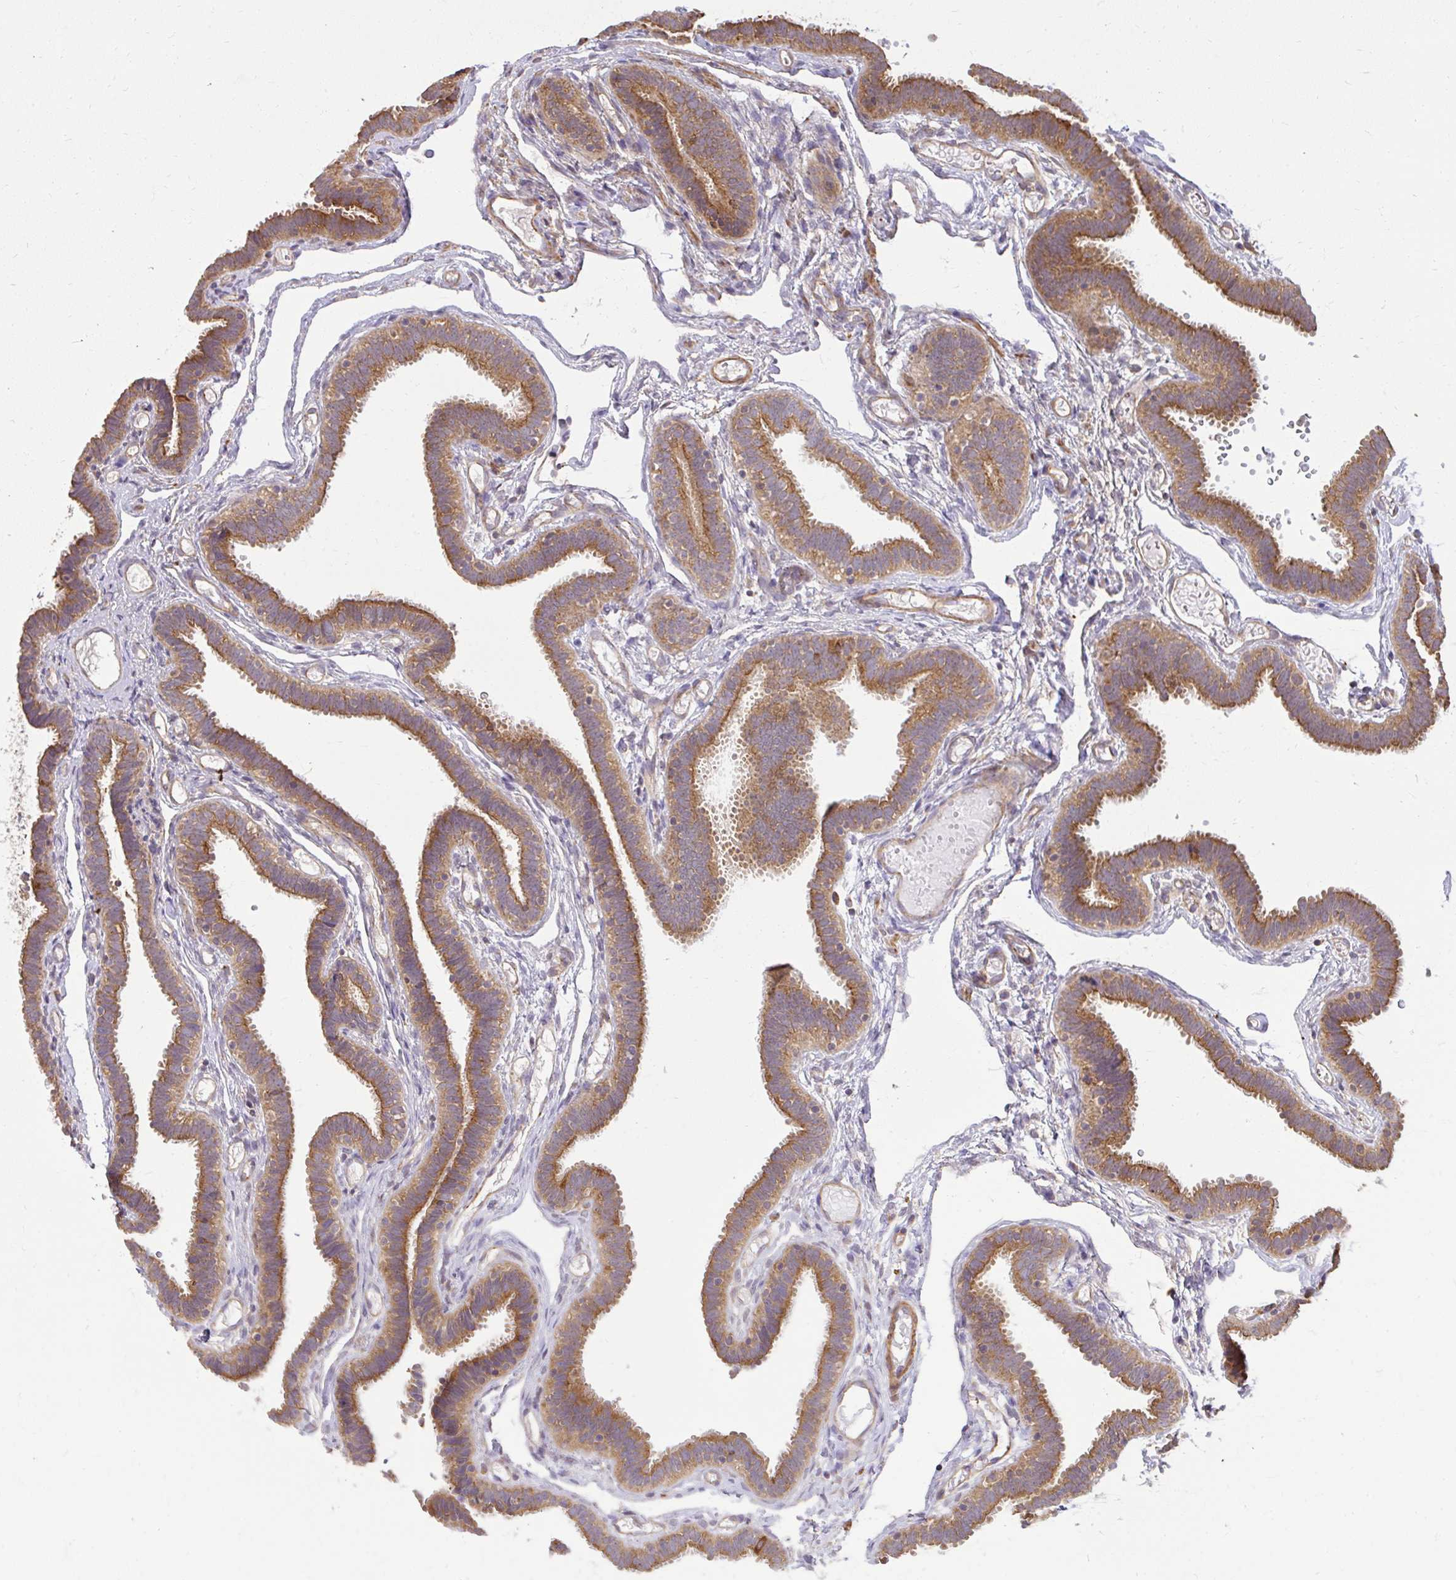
{"staining": {"intensity": "moderate", "quantity": ">75%", "location": "cytoplasmic/membranous"}, "tissue": "fallopian tube", "cell_type": "Glandular cells", "image_type": "normal", "snomed": [{"axis": "morphology", "description": "Normal tissue, NOS"}, {"axis": "topography", "description": "Fallopian tube"}], "caption": "Protein positivity by immunohistochemistry (IHC) reveals moderate cytoplasmic/membranous positivity in about >75% of glandular cells in unremarkable fallopian tube.", "gene": "GNS", "patient": {"sex": "female", "age": 37}}